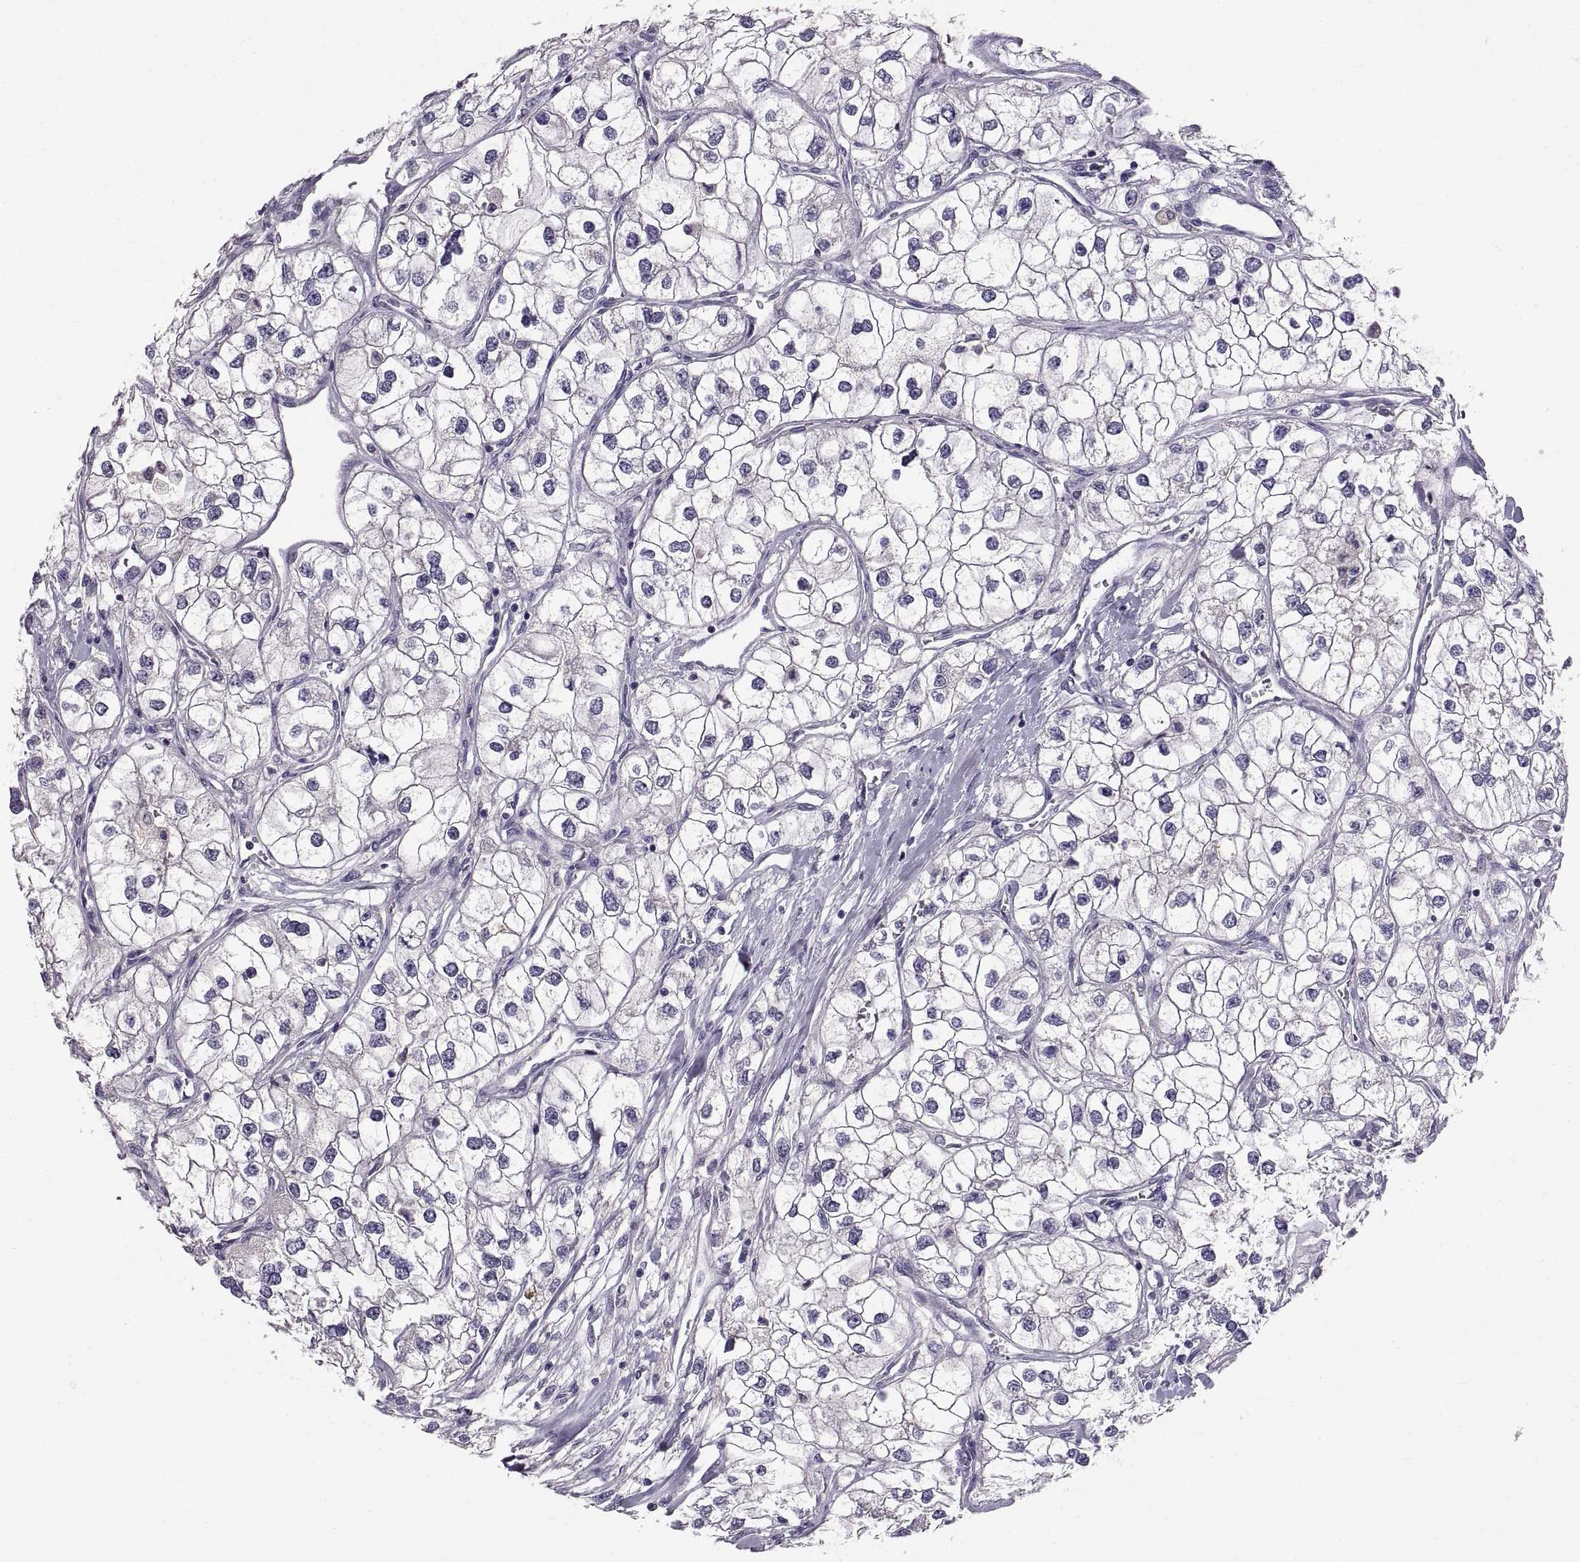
{"staining": {"intensity": "negative", "quantity": "none", "location": "none"}, "tissue": "renal cancer", "cell_type": "Tumor cells", "image_type": "cancer", "snomed": [{"axis": "morphology", "description": "Adenocarcinoma, NOS"}, {"axis": "topography", "description": "Kidney"}], "caption": "Human adenocarcinoma (renal) stained for a protein using immunohistochemistry reveals no staining in tumor cells.", "gene": "ADAM32", "patient": {"sex": "male", "age": 59}}